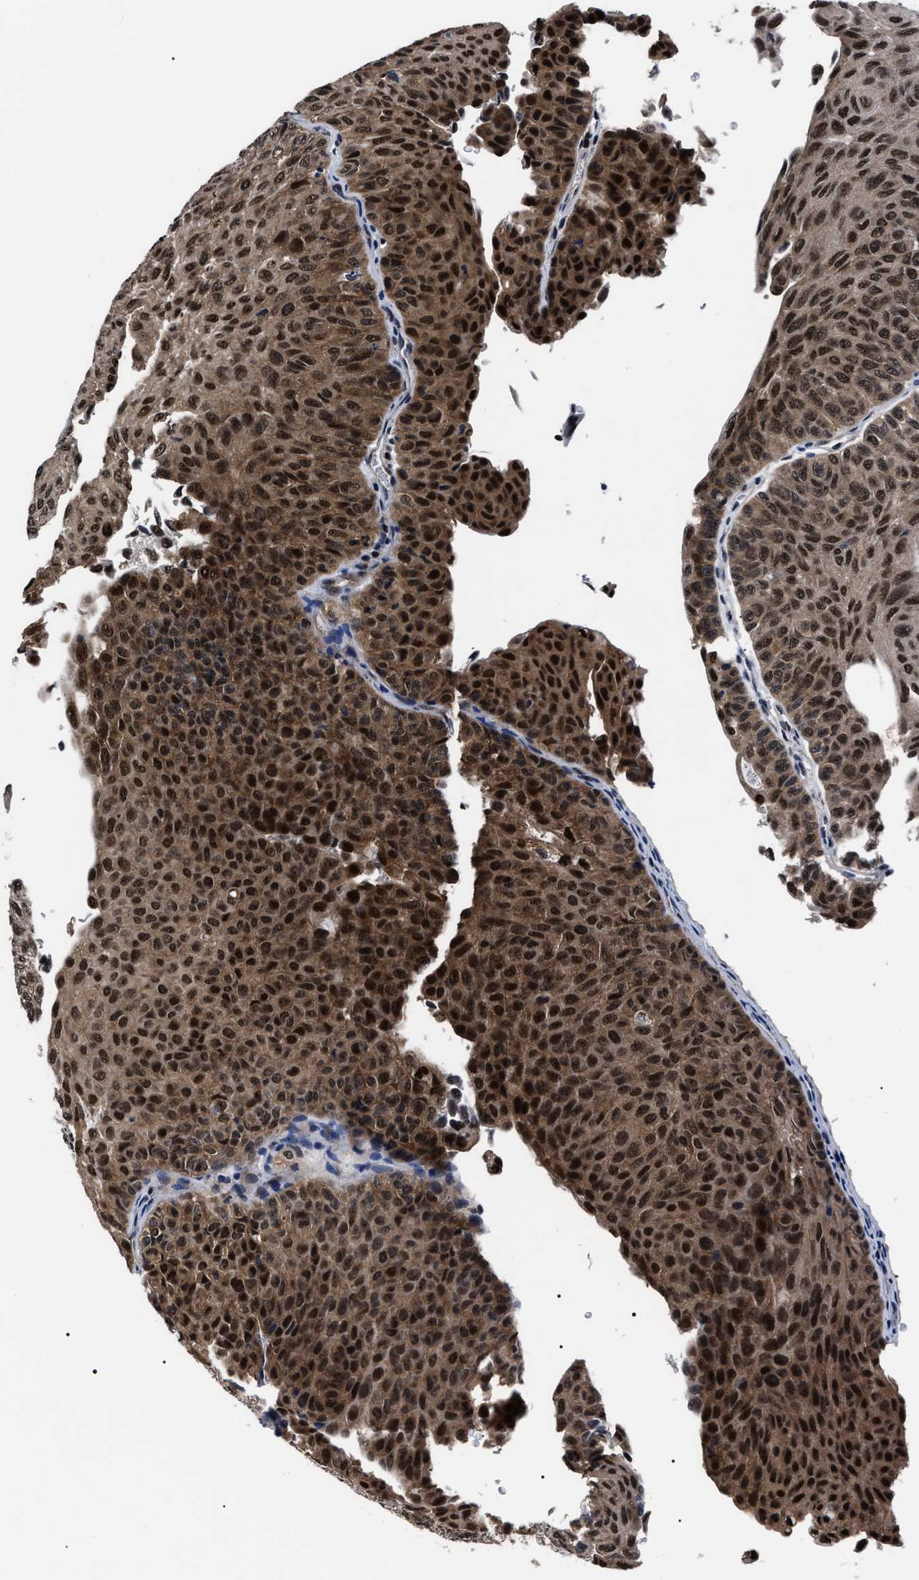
{"staining": {"intensity": "strong", "quantity": ">75%", "location": "cytoplasmic/membranous,nuclear"}, "tissue": "urothelial cancer", "cell_type": "Tumor cells", "image_type": "cancer", "snomed": [{"axis": "morphology", "description": "Urothelial carcinoma, Low grade"}, {"axis": "topography", "description": "Urinary bladder"}], "caption": "Approximately >75% of tumor cells in urothelial cancer exhibit strong cytoplasmic/membranous and nuclear protein expression as visualized by brown immunohistochemical staining.", "gene": "CSNK2A1", "patient": {"sex": "male", "age": 78}}